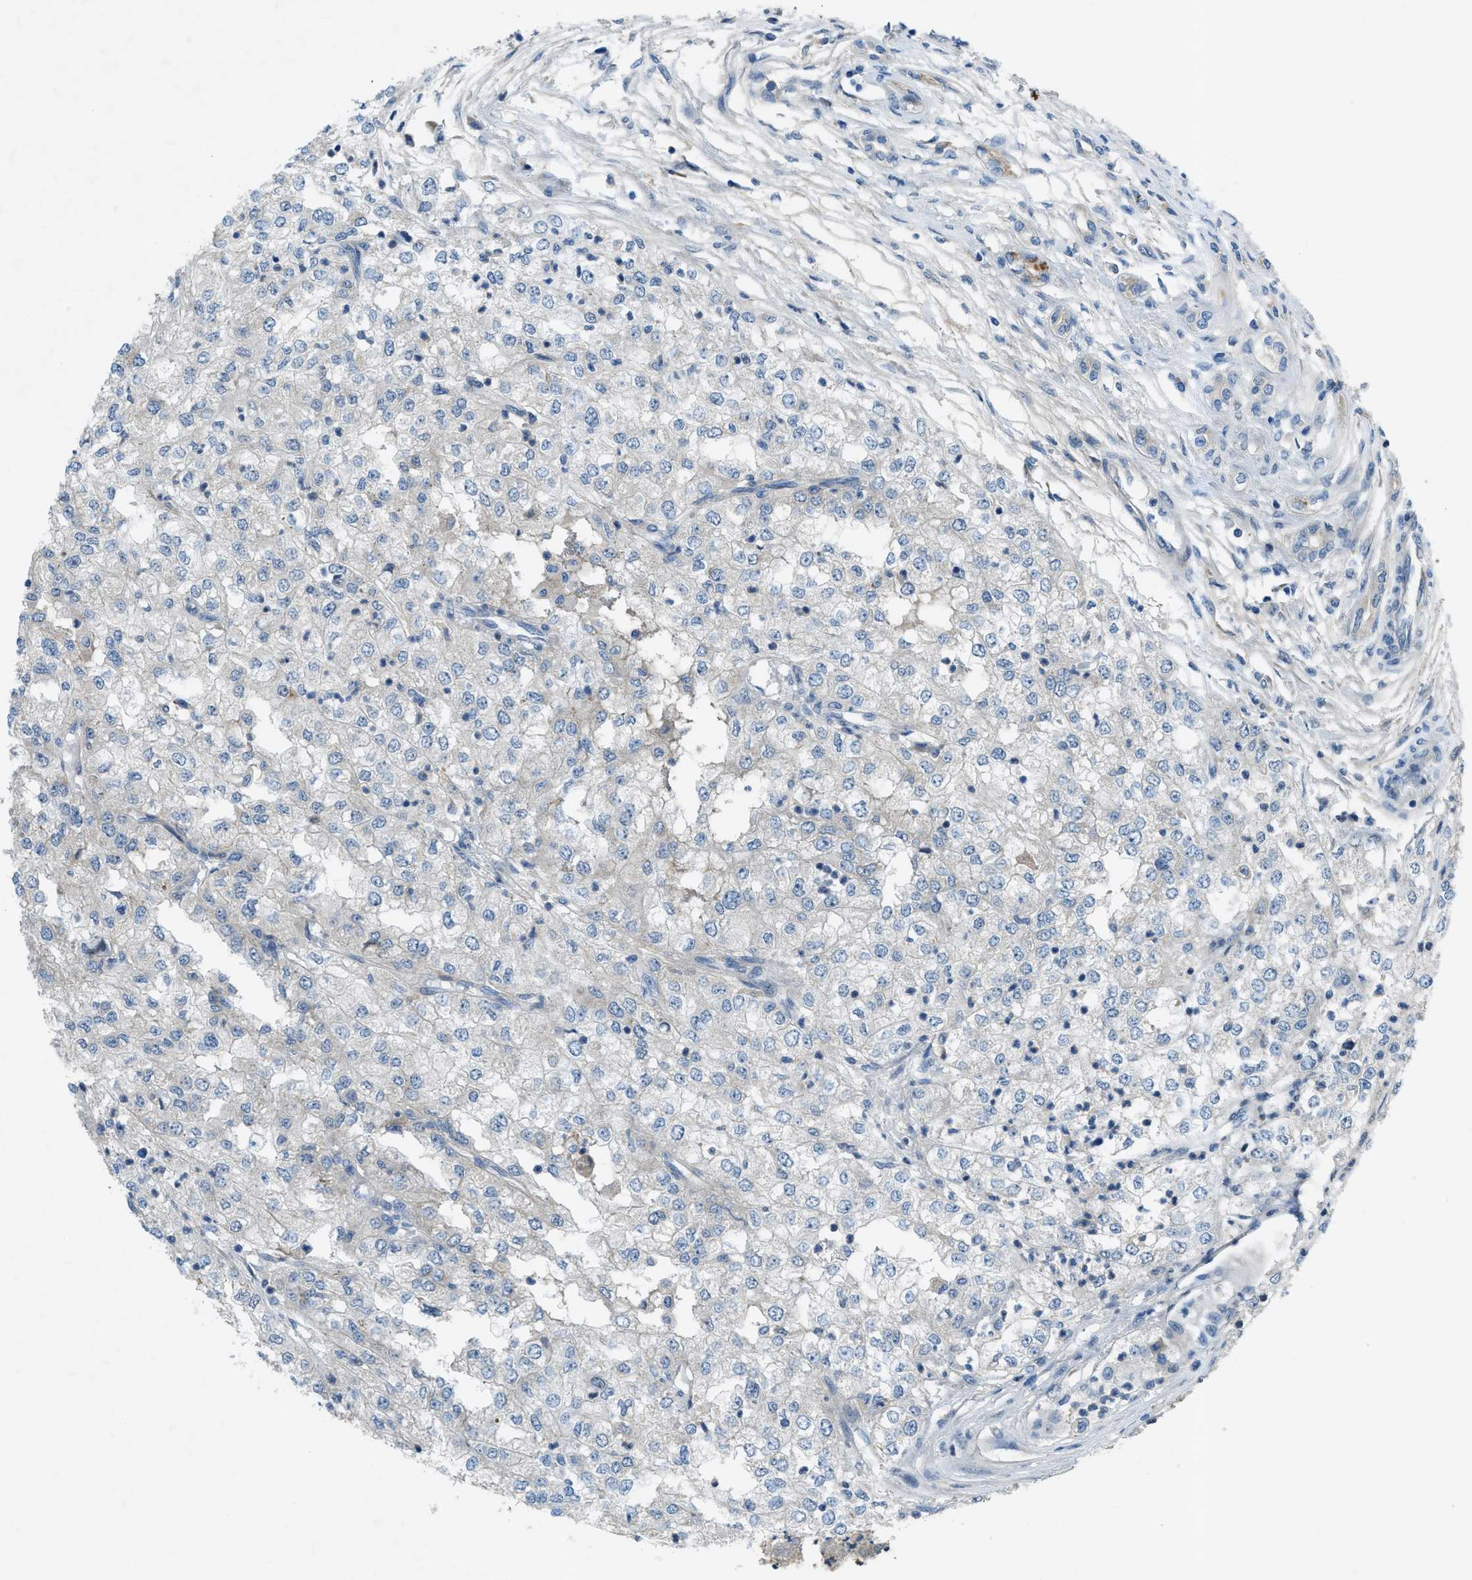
{"staining": {"intensity": "negative", "quantity": "none", "location": "none"}, "tissue": "renal cancer", "cell_type": "Tumor cells", "image_type": "cancer", "snomed": [{"axis": "morphology", "description": "Adenocarcinoma, NOS"}, {"axis": "topography", "description": "Kidney"}], "caption": "Tumor cells show no significant expression in renal cancer (adenocarcinoma).", "gene": "SNX14", "patient": {"sex": "female", "age": 54}}